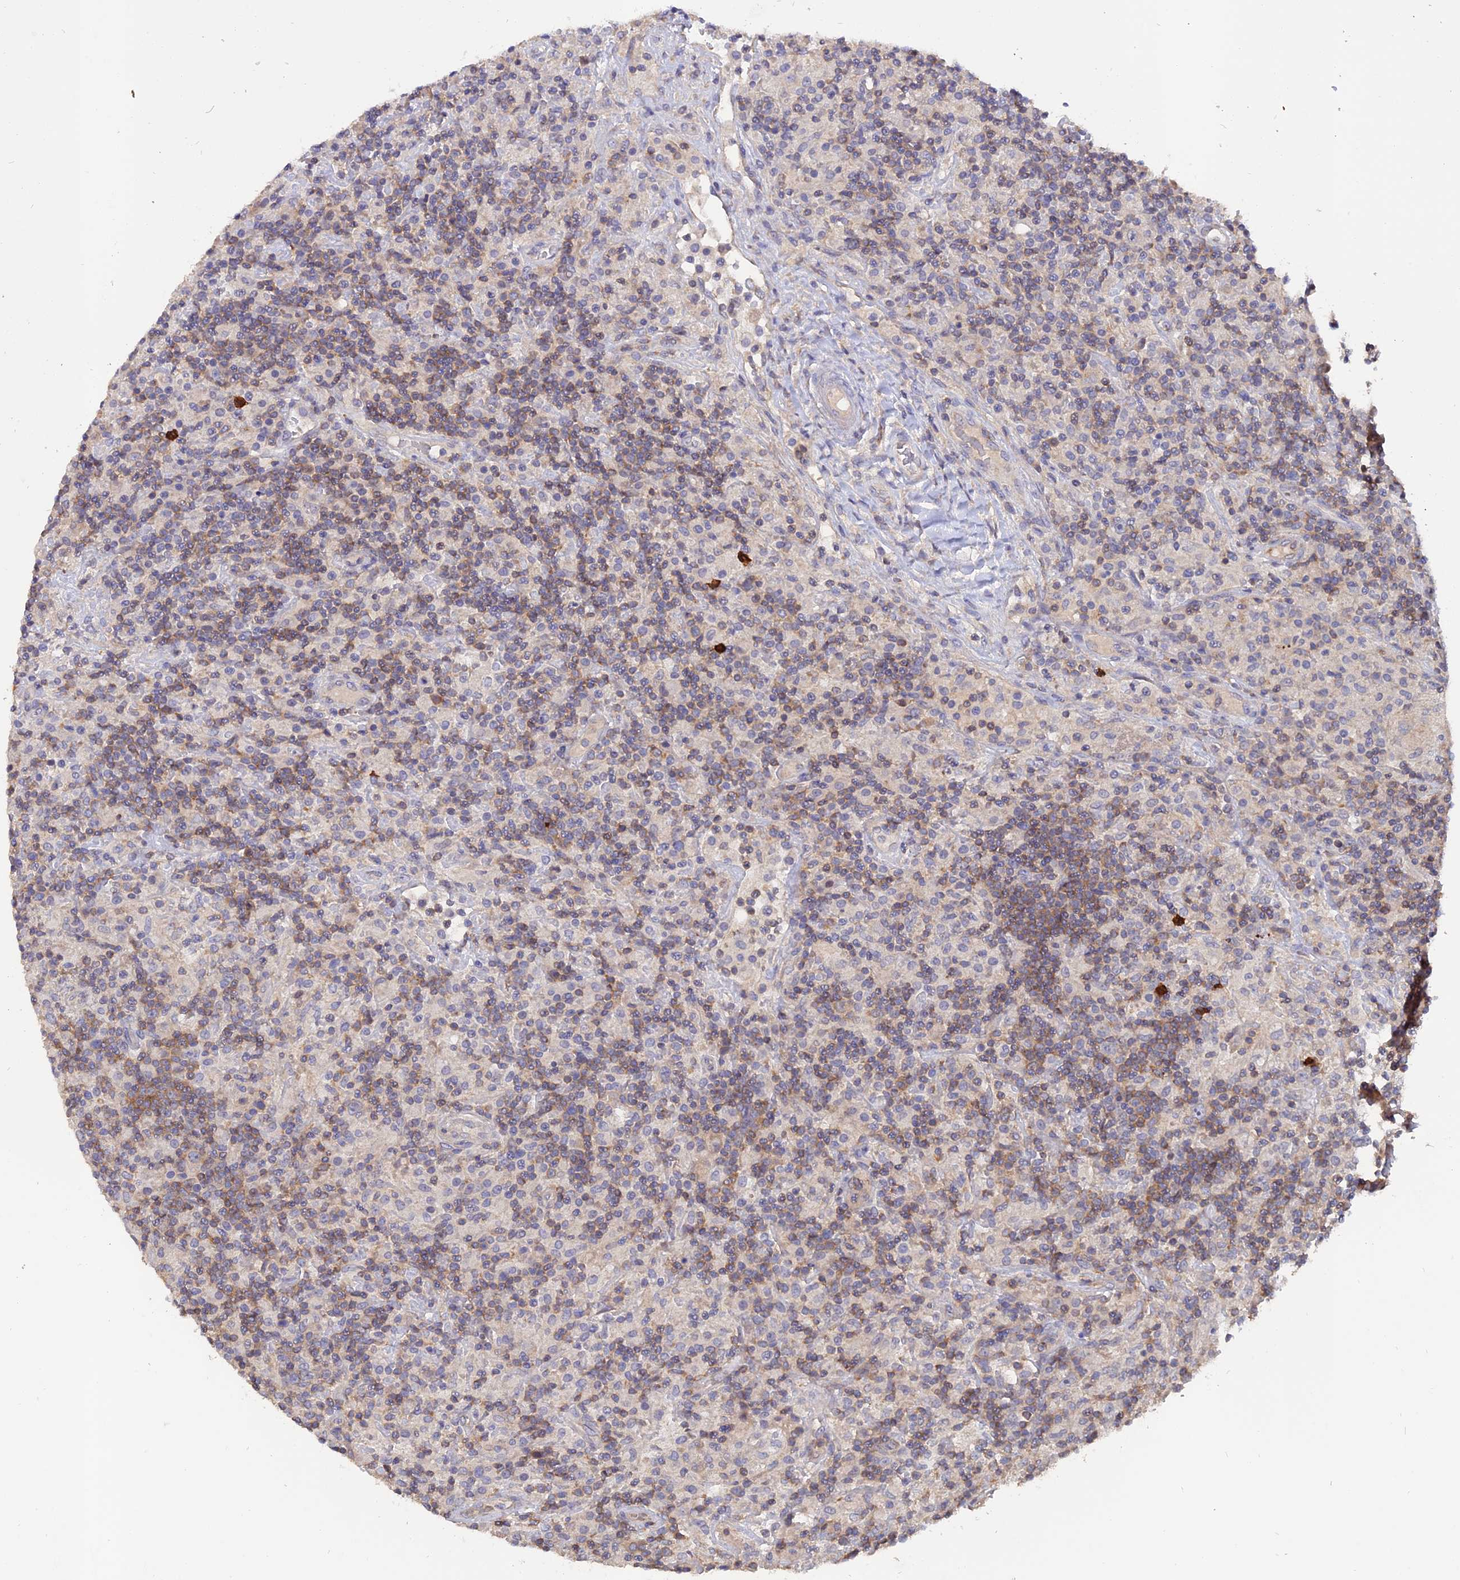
{"staining": {"intensity": "negative", "quantity": "none", "location": "none"}, "tissue": "lymphoma", "cell_type": "Tumor cells", "image_type": "cancer", "snomed": [{"axis": "morphology", "description": "Hodgkin's disease, NOS"}, {"axis": "topography", "description": "Lymph node"}], "caption": "High magnification brightfield microscopy of Hodgkin's disease stained with DAB (brown) and counterstained with hematoxylin (blue): tumor cells show no significant staining.", "gene": "CARMIL2", "patient": {"sex": "male", "age": 70}}